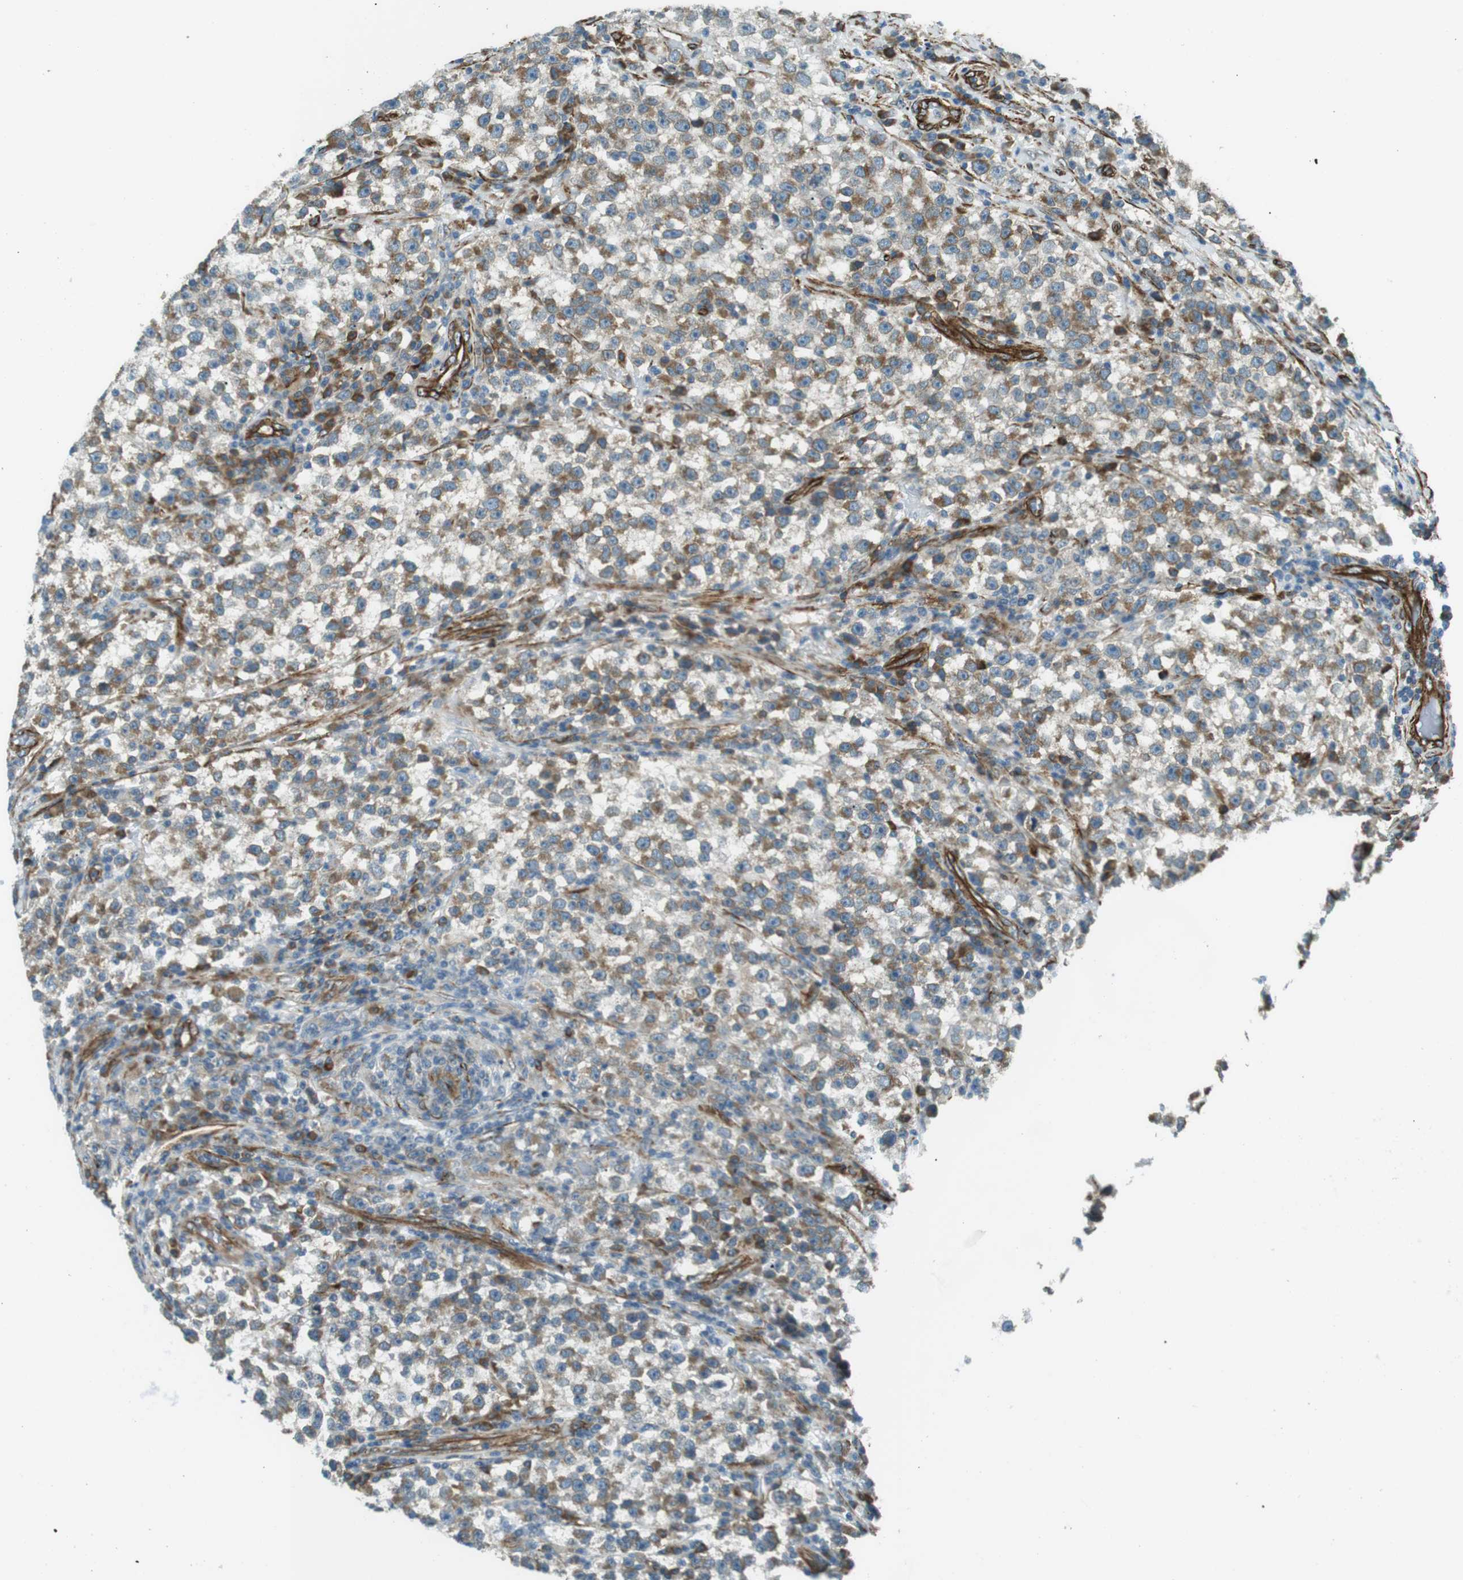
{"staining": {"intensity": "moderate", "quantity": ">75%", "location": "cytoplasmic/membranous"}, "tissue": "testis cancer", "cell_type": "Tumor cells", "image_type": "cancer", "snomed": [{"axis": "morphology", "description": "Seminoma, NOS"}, {"axis": "topography", "description": "Testis"}], "caption": "A histopathology image of human testis cancer stained for a protein reveals moderate cytoplasmic/membranous brown staining in tumor cells.", "gene": "ODR4", "patient": {"sex": "male", "age": 22}}